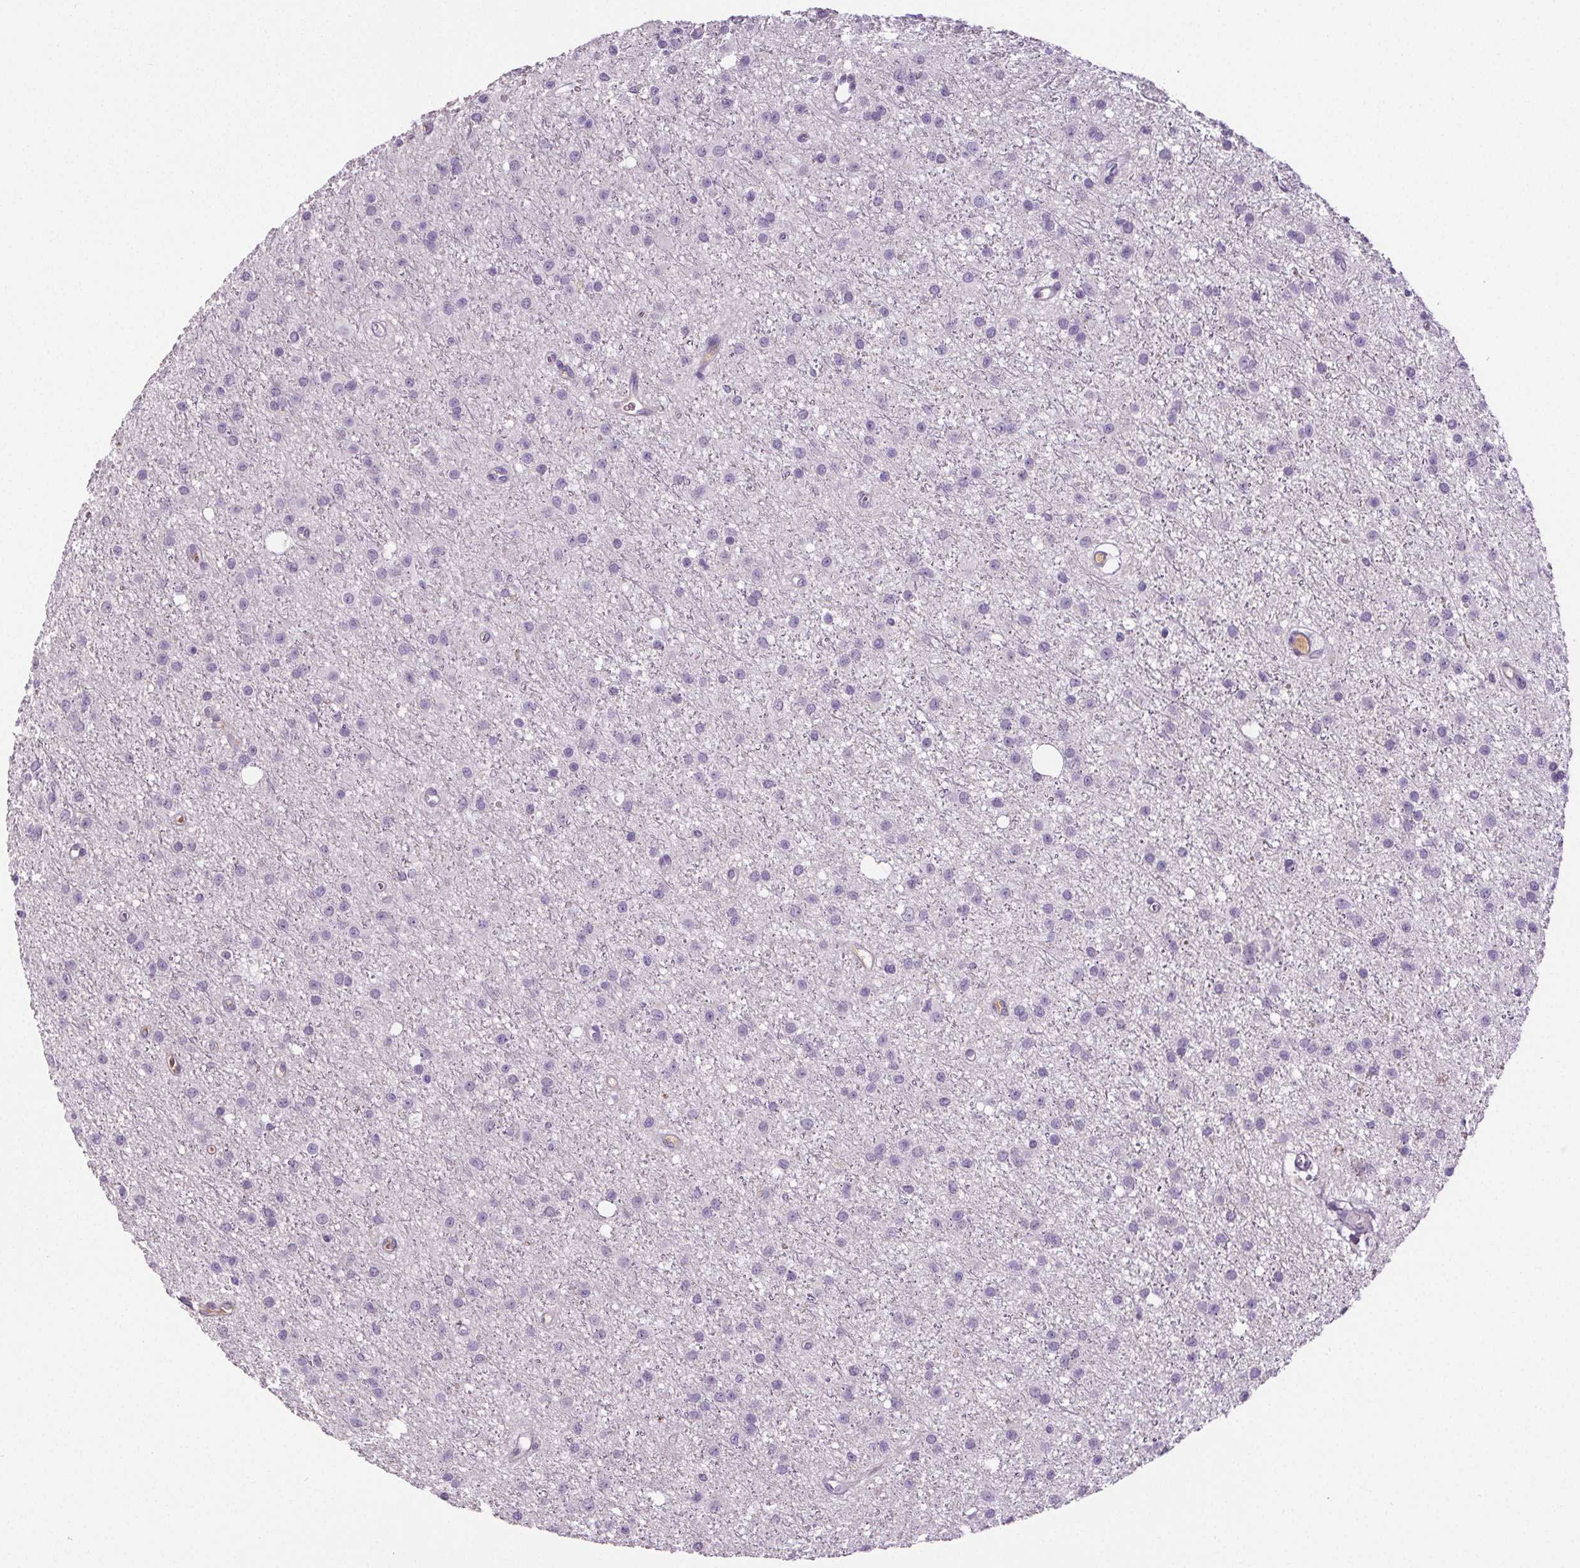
{"staining": {"intensity": "negative", "quantity": "none", "location": "none"}, "tissue": "glioma", "cell_type": "Tumor cells", "image_type": "cancer", "snomed": [{"axis": "morphology", "description": "Glioma, malignant, Low grade"}, {"axis": "topography", "description": "Brain"}], "caption": "Immunohistochemistry image of glioma stained for a protein (brown), which displays no staining in tumor cells. (DAB (3,3'-diaminobenzidine) IHC visualized using brightfield microscopy, high magnification).", "gene": "CD5L", "patient": {"sex": "male", "age": 27}}